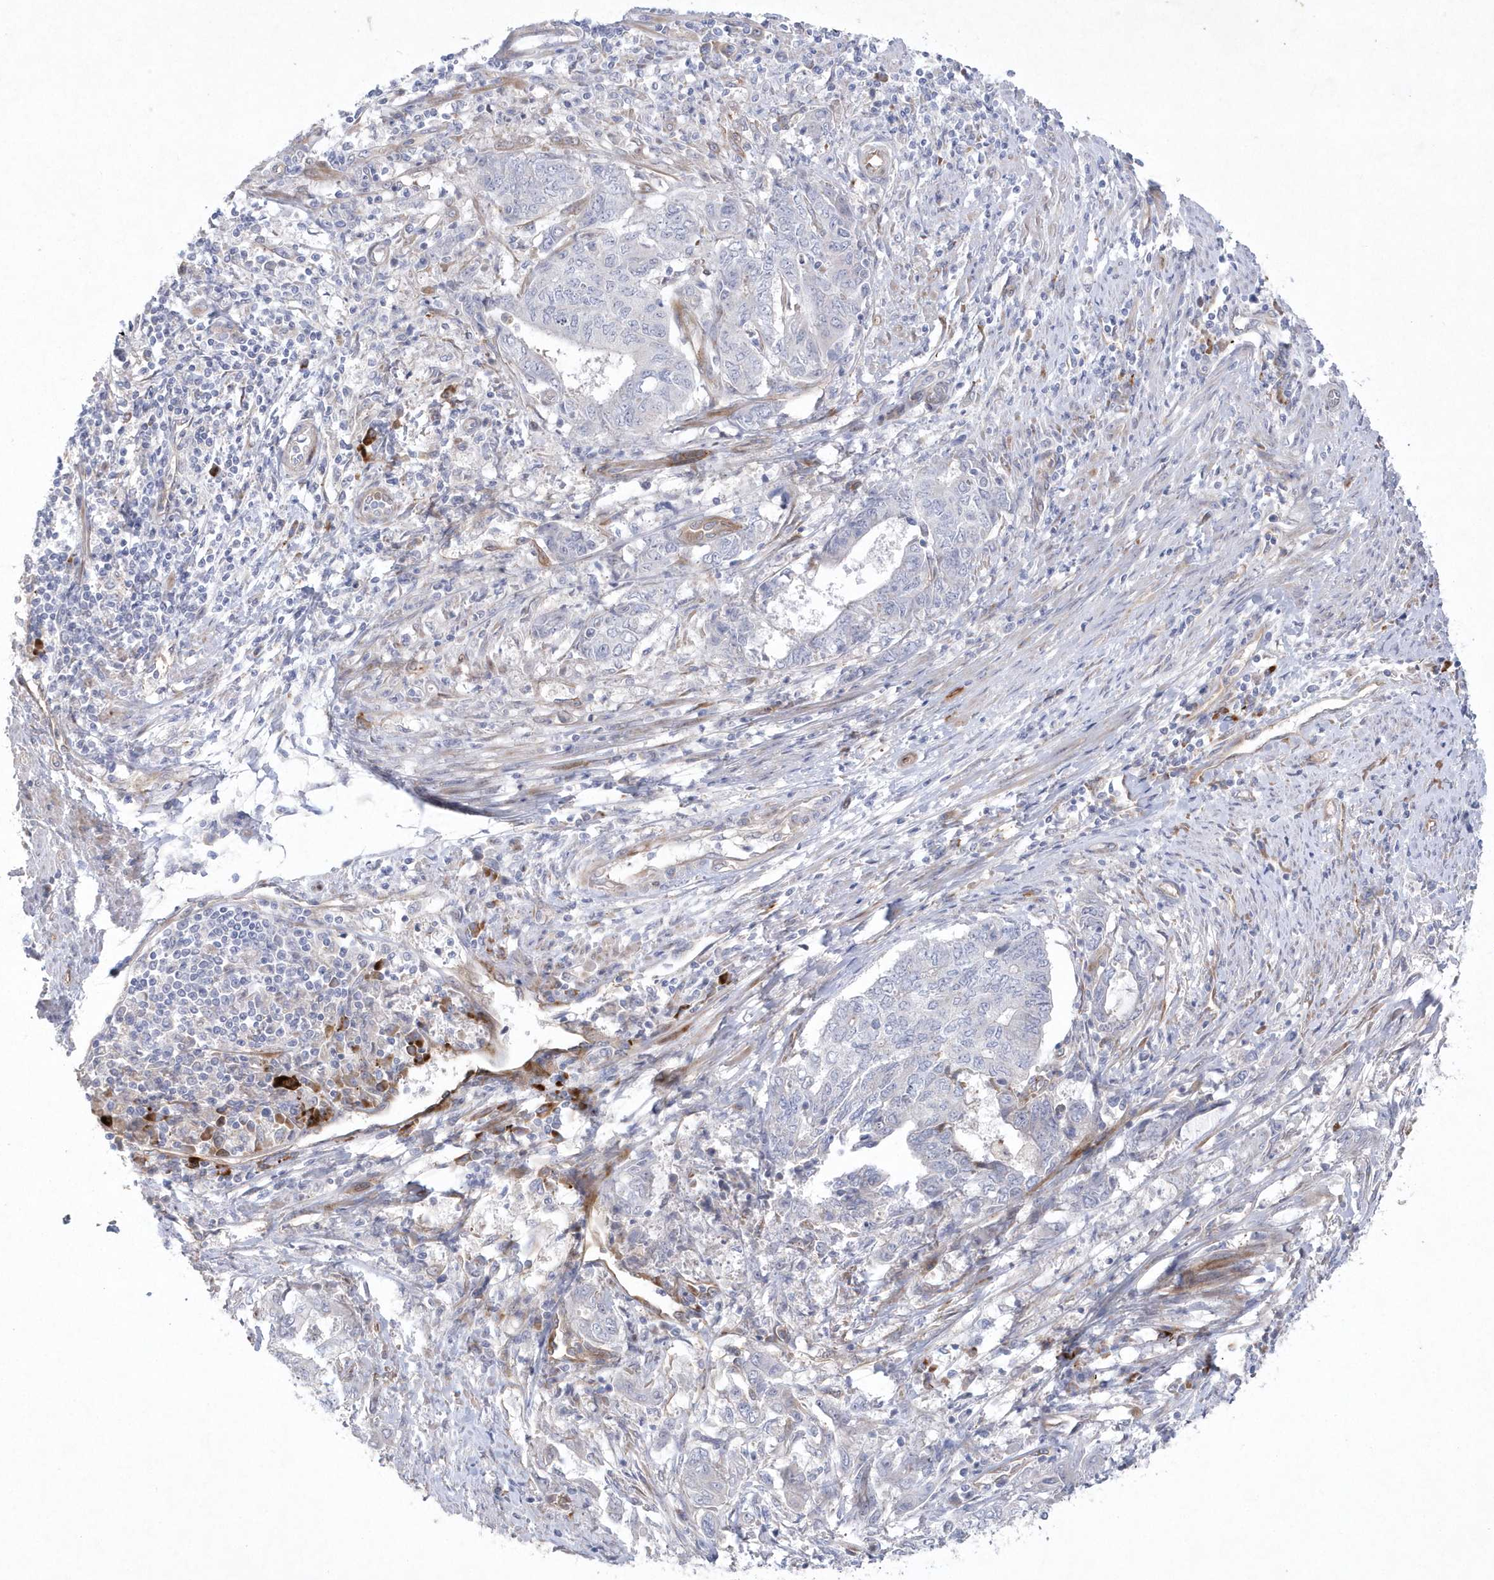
{"staining": {"intensity": "negative", "quantity": "none", "location": "none"}, "tissue": "endometrial cancer", "cell_type": "Tumor cells", "image_type": "cancer", "snomed": [{"axis": "morphology", "description": "Adenocarcinoma, NOS"}, {"axis": "topography", "description": "Uterus"}, {"axis": "topography", "description": "Endometrium"}], "caption": "Immunohistochemistry (IHC) histopathology image of endometrial cancer (adenocarcinoma) stained for a protein (brown), which demonstrates no positivity in tumor cells. (Brightfield microscopy of DAB (3,3'-diaminobenzidine) immunohistochemistry (IHC) at high magnification).", "gene": "TMEM132B", "patient": {"sex": "female", "age": 70}}